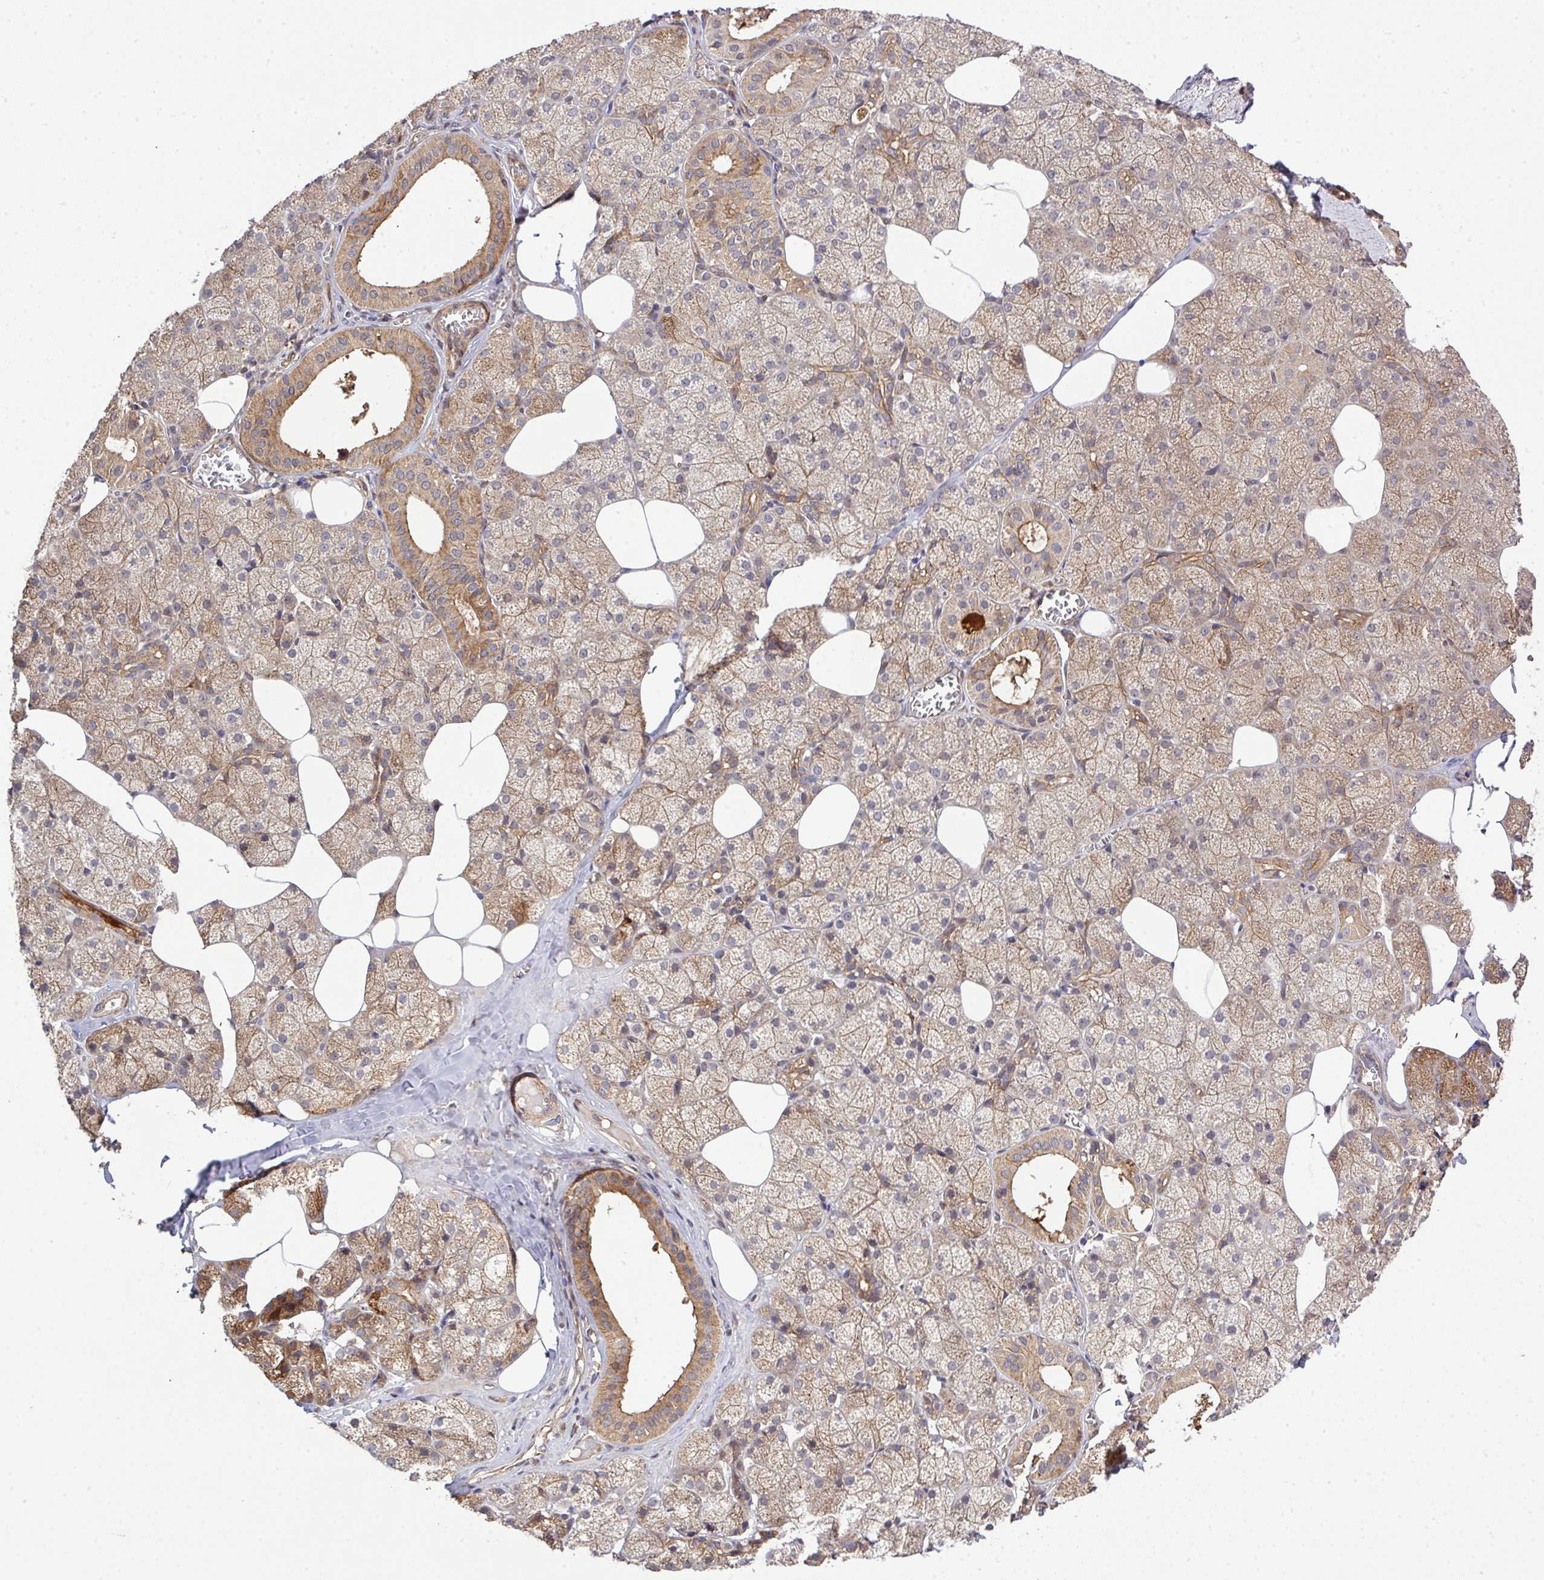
{"staining": {"intensity": "strong", "quantity": "25%-75%", "location": "cytoplasmic/membranous"}, "tissue": "salivary gland", "cell_type": "Glandular cells", "image_type": "normal", "snomed": [{"axis": "morphology", "description": "Normal tissue, NOS"}, {"axis": "topography", "description": "Salivary gland"}, {"axis": "topography", "description": "Peripheral nerve tissue"}], "caption": "Protein analysis of normal salivary gland displays strong cytoplasmic/membranous expression in approximately 25%-75% of glandular cells. Immunohistochemistry (ihc) stains the protein in brown and the nuclei are stained blue.", "gene": "ARPIN", "patient": {"sex": "male", "age": 38}}